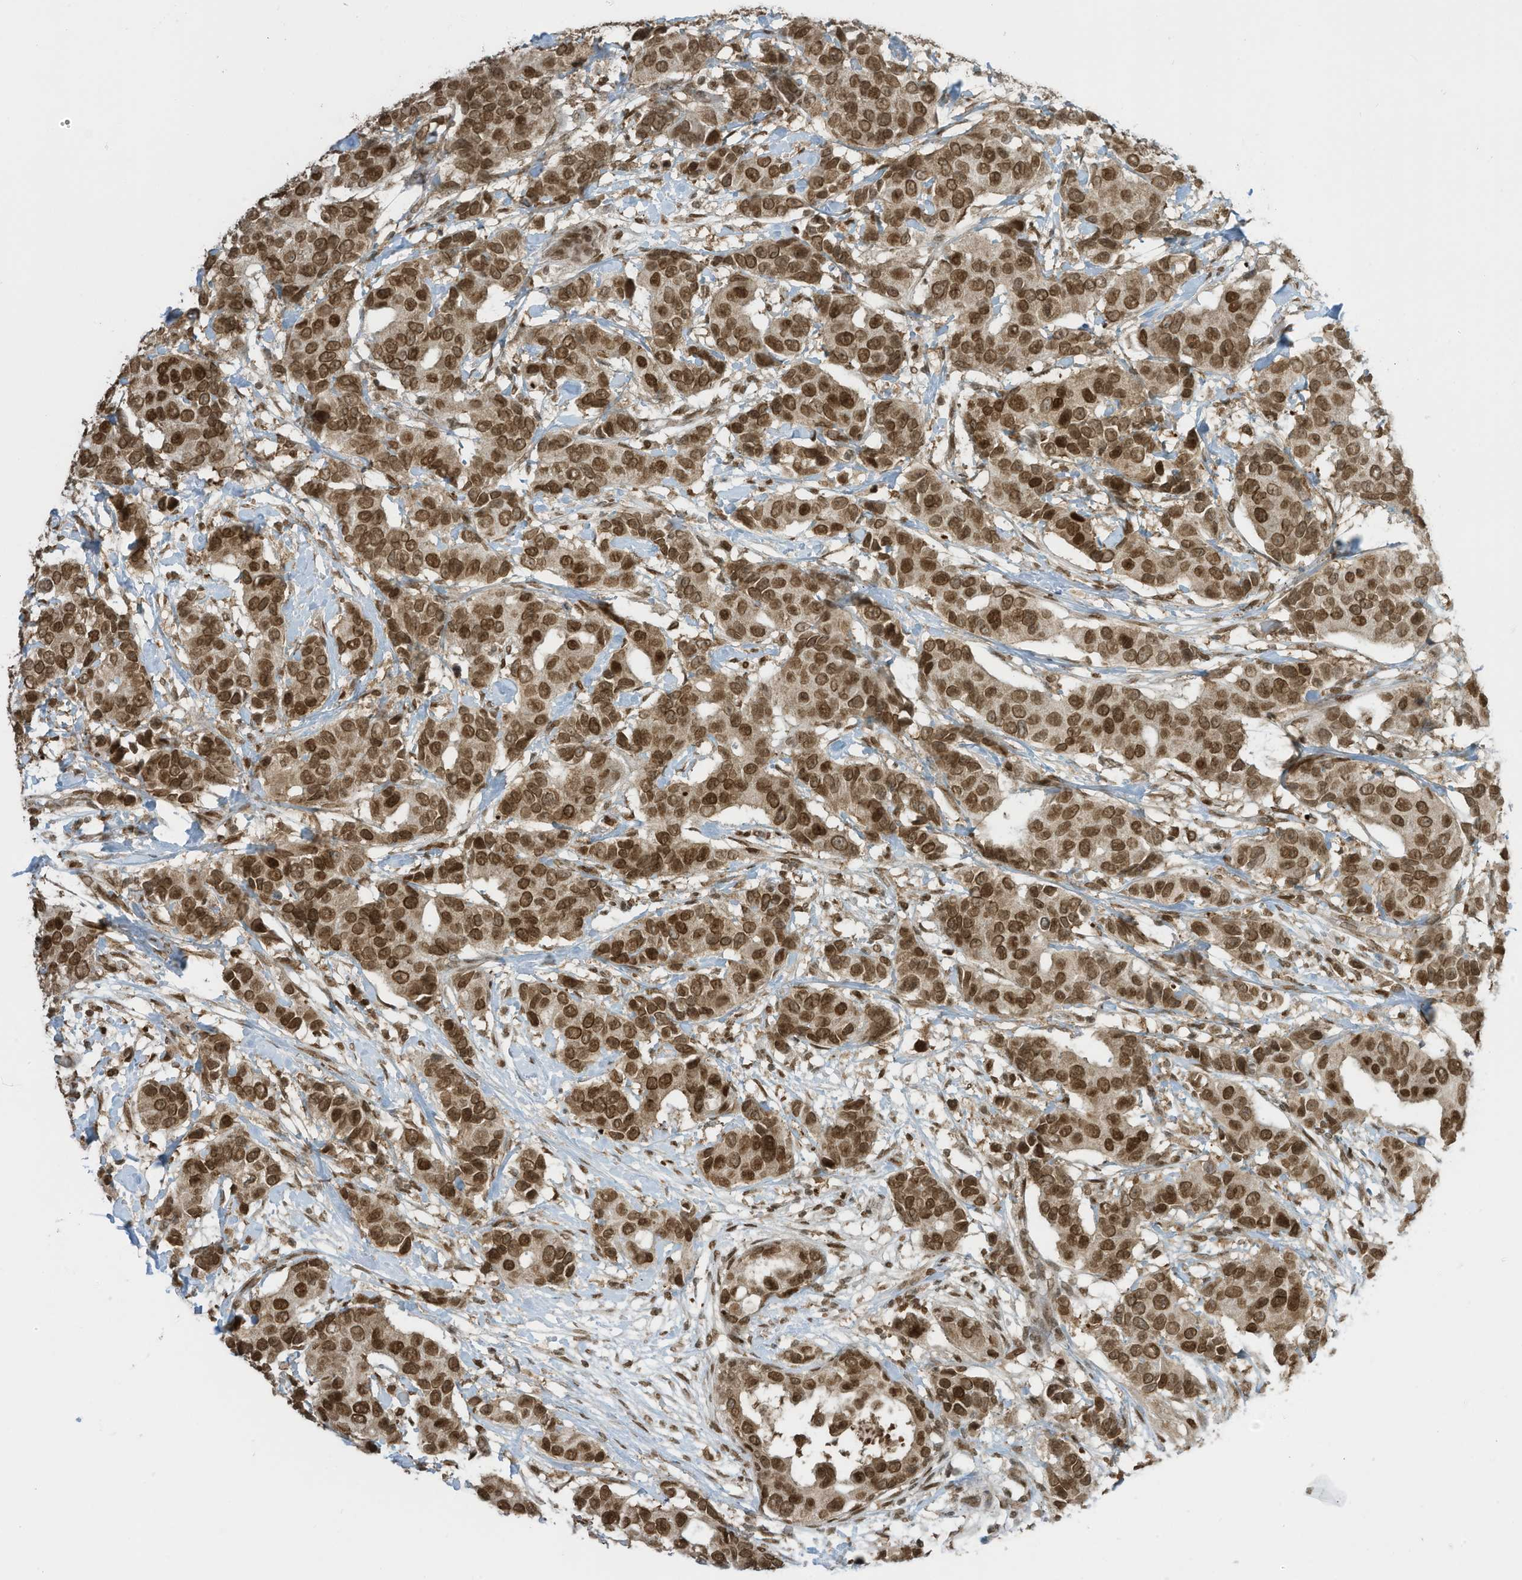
{"staining": {"intensity": "moderate", "quantity": ">75%", "location": "cytoplasmic/membranous,nuclear"}, "tissue": "breast cancer", "cell_type": "Tumor cells", "image_type": "cancer", "snomed": [{"axis": "morphology", "description": "Normal tissue, NOS"}, {"axis": "morphology", "description": "Duct carcinoma"}, {"axis": "topography", "description": "Breast"}], "caption": "Tumor cells reveal medium levels of moderate cytoplasmic/membranous and nuclear expression in approximately >75% of cells in human breast cancer (invasive ductal carcinoma).", "gene": "KPNB1", "patient": {"sex": "female", "age": 39}}